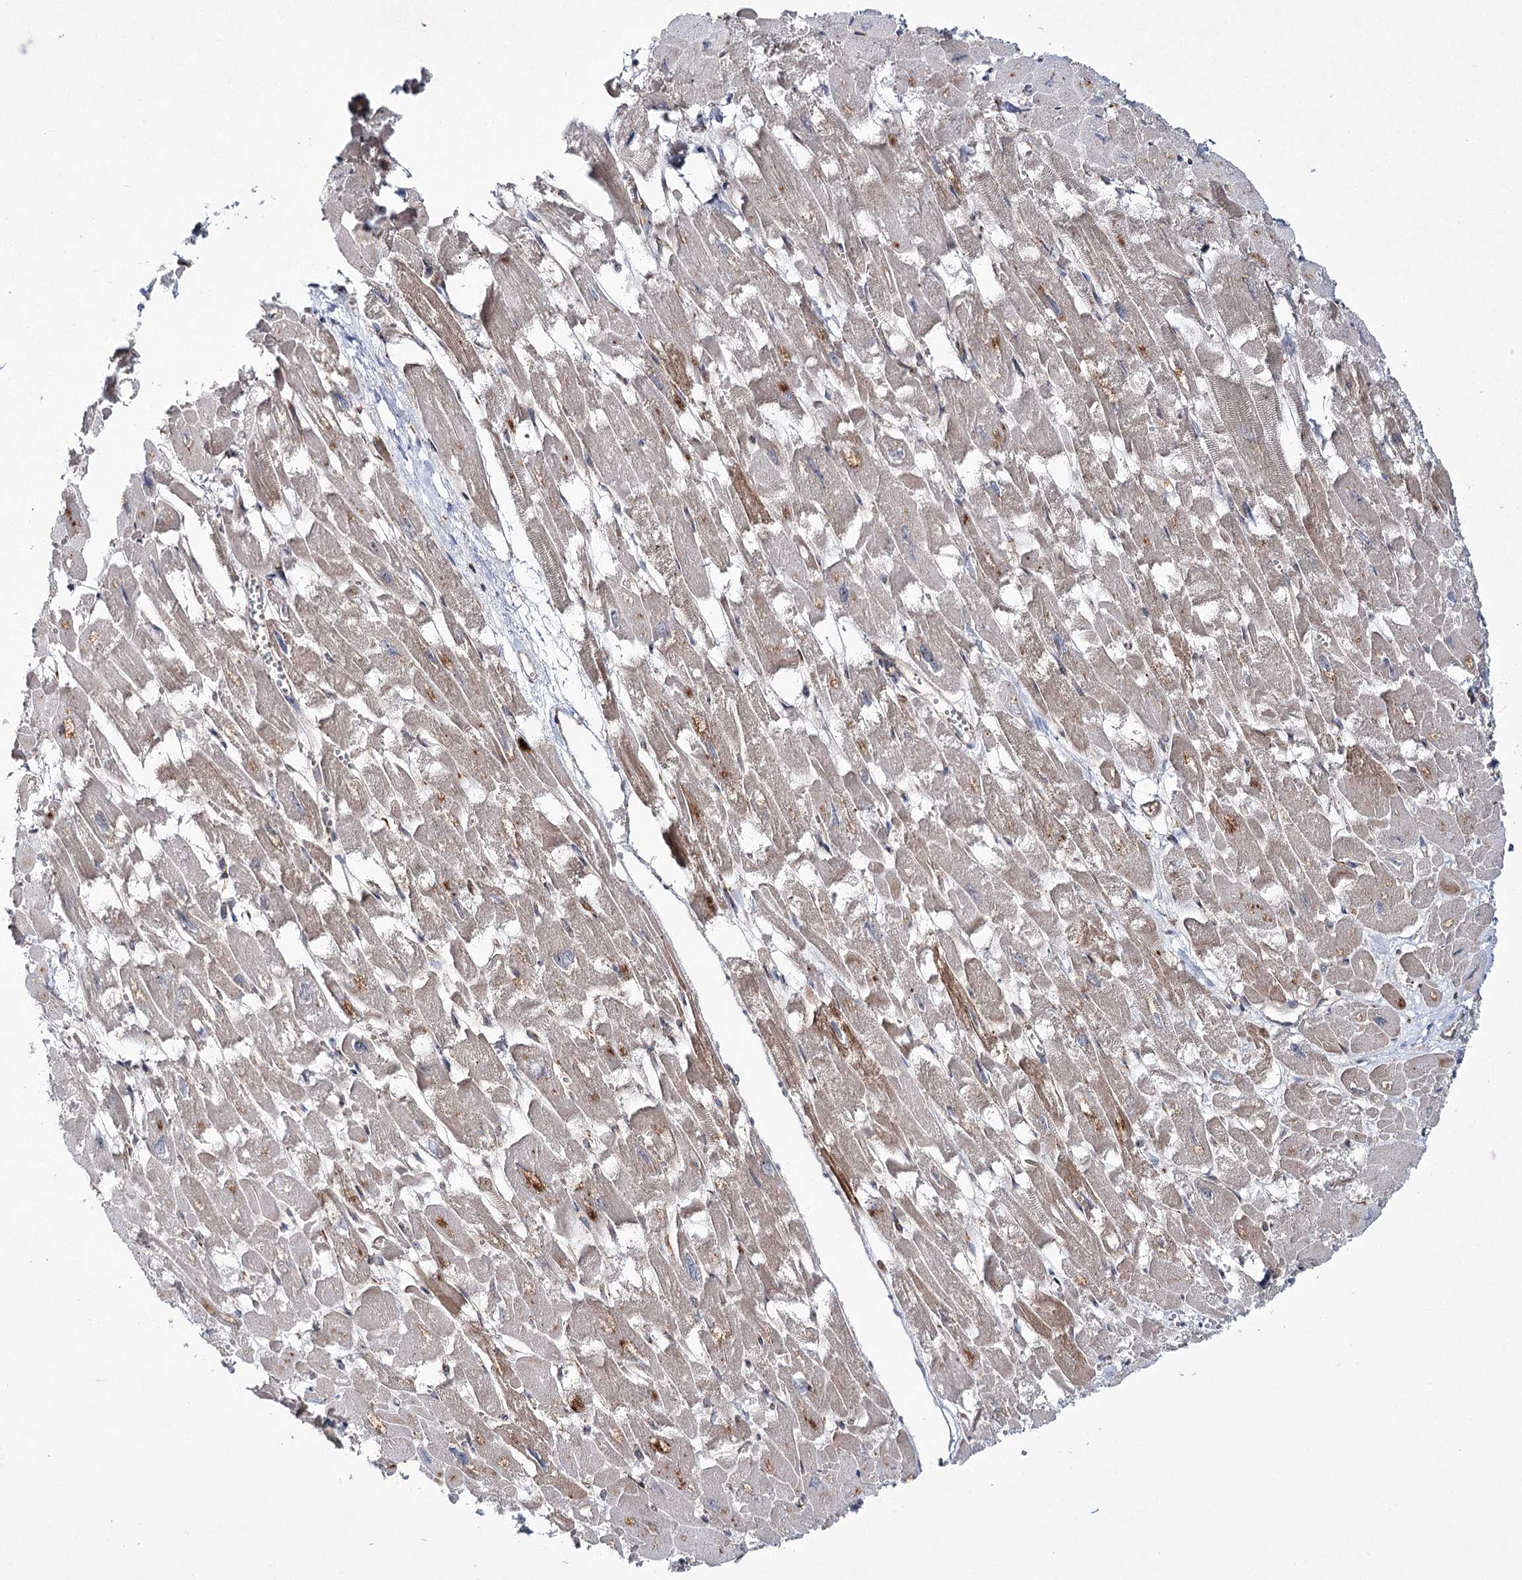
{"staining": {"intensity": "strong", "quantity": "25%-75%", "location": "cytoplasmic/membranous"}, "tissue": "heart muscle", "cell_type": "Cardiomyocytes", "image_type": "normal", "snomed": [{"axis": "morphology", "description": "Normal tissue, NOS"}, {"axis": "topography", "description": "Heart"}], "caption": "Immunohistochemistry (IHC) histopathology image of benign heart muscle: human heart muscle stained using IHC displays high levels of strong protein expression localized specifically in the cytoplasmic/membranous of cardiomyocytes, appearing as a cytoplasmic/membranous brown color.", "gene": "VWA2", "patient": {"sex": "male", "age": 54}}